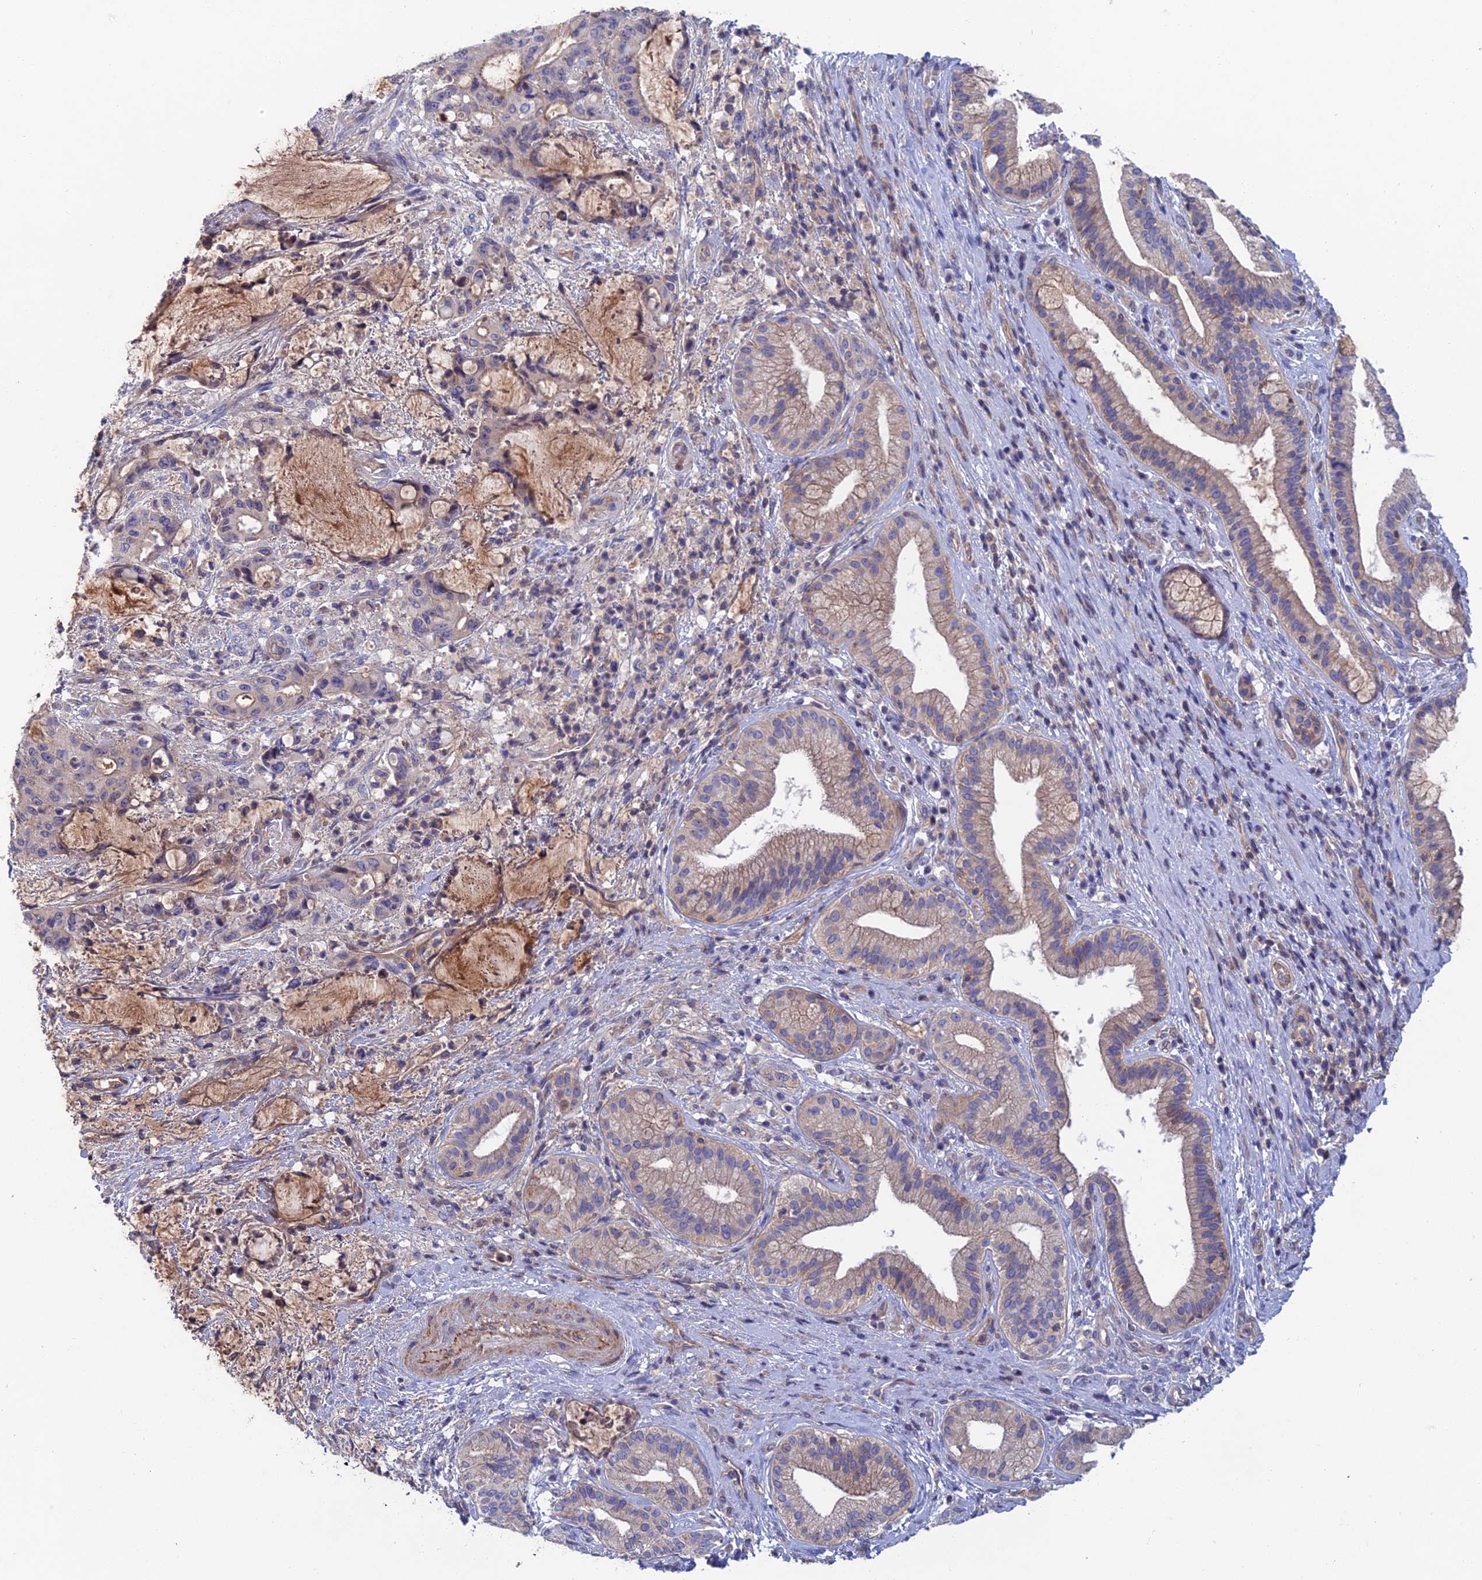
{"staining": {"intensity": "weak", "quantity": "25%-75%", "location": "cytoplasmic/membranous"}, "tissue": "liver cancer", "cell_type": "Tumor cells", "image_type": "cancer", "snomed": [{"axis": "morphology", "description": "Normal tissue, NOS"}, {"axis": "morphology", "description": "Cholangiocarcinoma"}, {"axis": "topography", "description": "Liver"}, {"axis": "topography", "description": "Peripheral nerve tissue"}], "caption": "Immunohistochemical staining of human liver cancer displays low levels of weak cytoplasmic/membranous staining in about 25%-75% of tumor cells.", "gene": "USP37", "patient": {"sex": "female", "age": 73}}